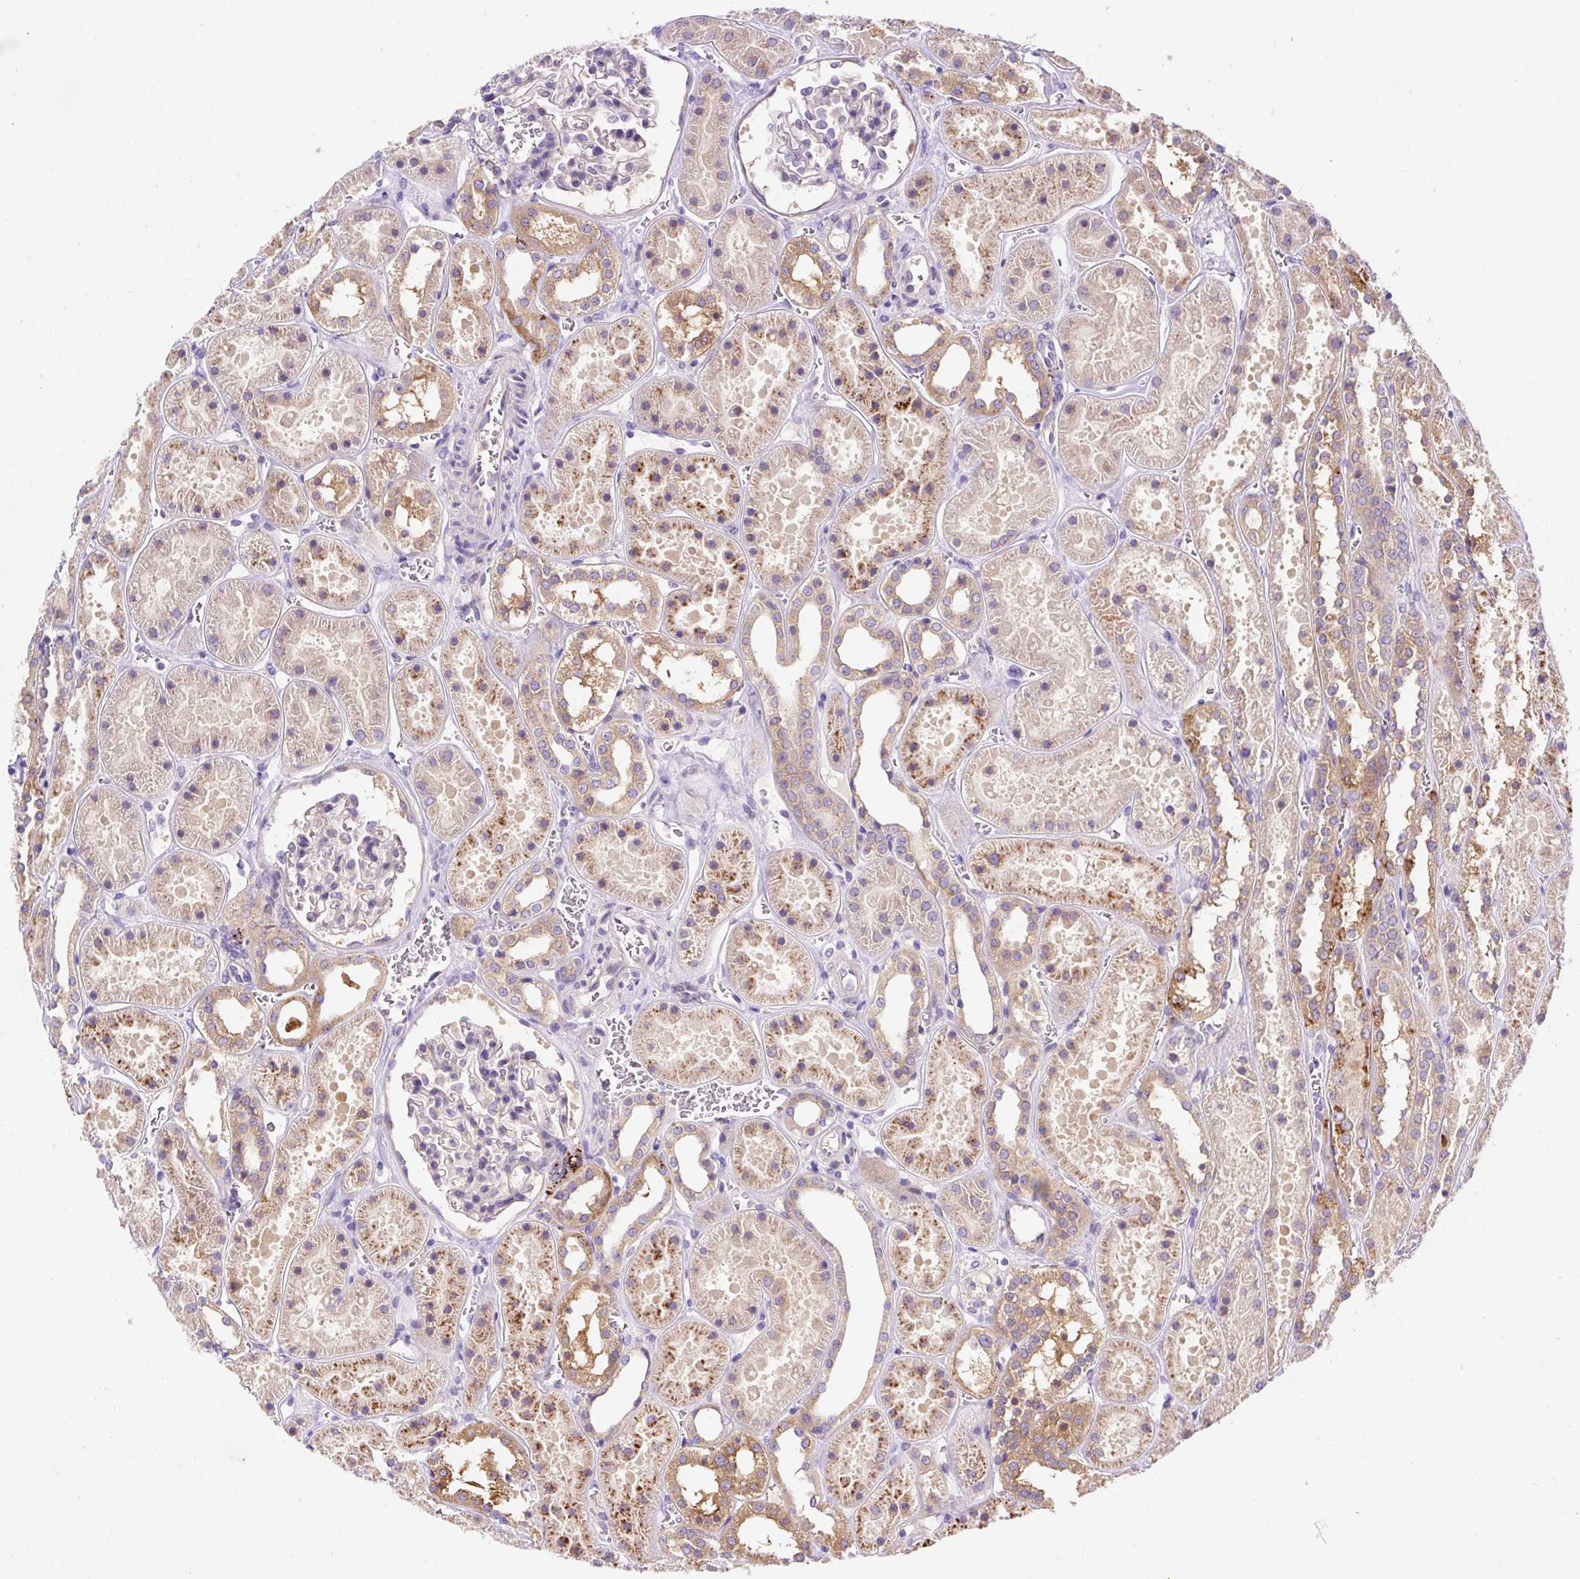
{"staining": {"intensity": "moderate", "quantity": "<25%", "location": "cytoplasmic/membranous"}, "tissue": "kidney", "cell_type": "Cells in glomeruli", "image_type": "normal", "snomed": [{"axis": "morphology", "description": "Normal tissue, NOS"}, {"axis": "topography", "description": "Kidney"}], "caption": "About <25% of cells in glomeruli in benign kidney exhibit moderate cytoplasmic/membranous protein positivity as visualized by brown immunohistochemical staining.", "gene": "OR4K15", "patient": {"sex": "female", "age": 41}}